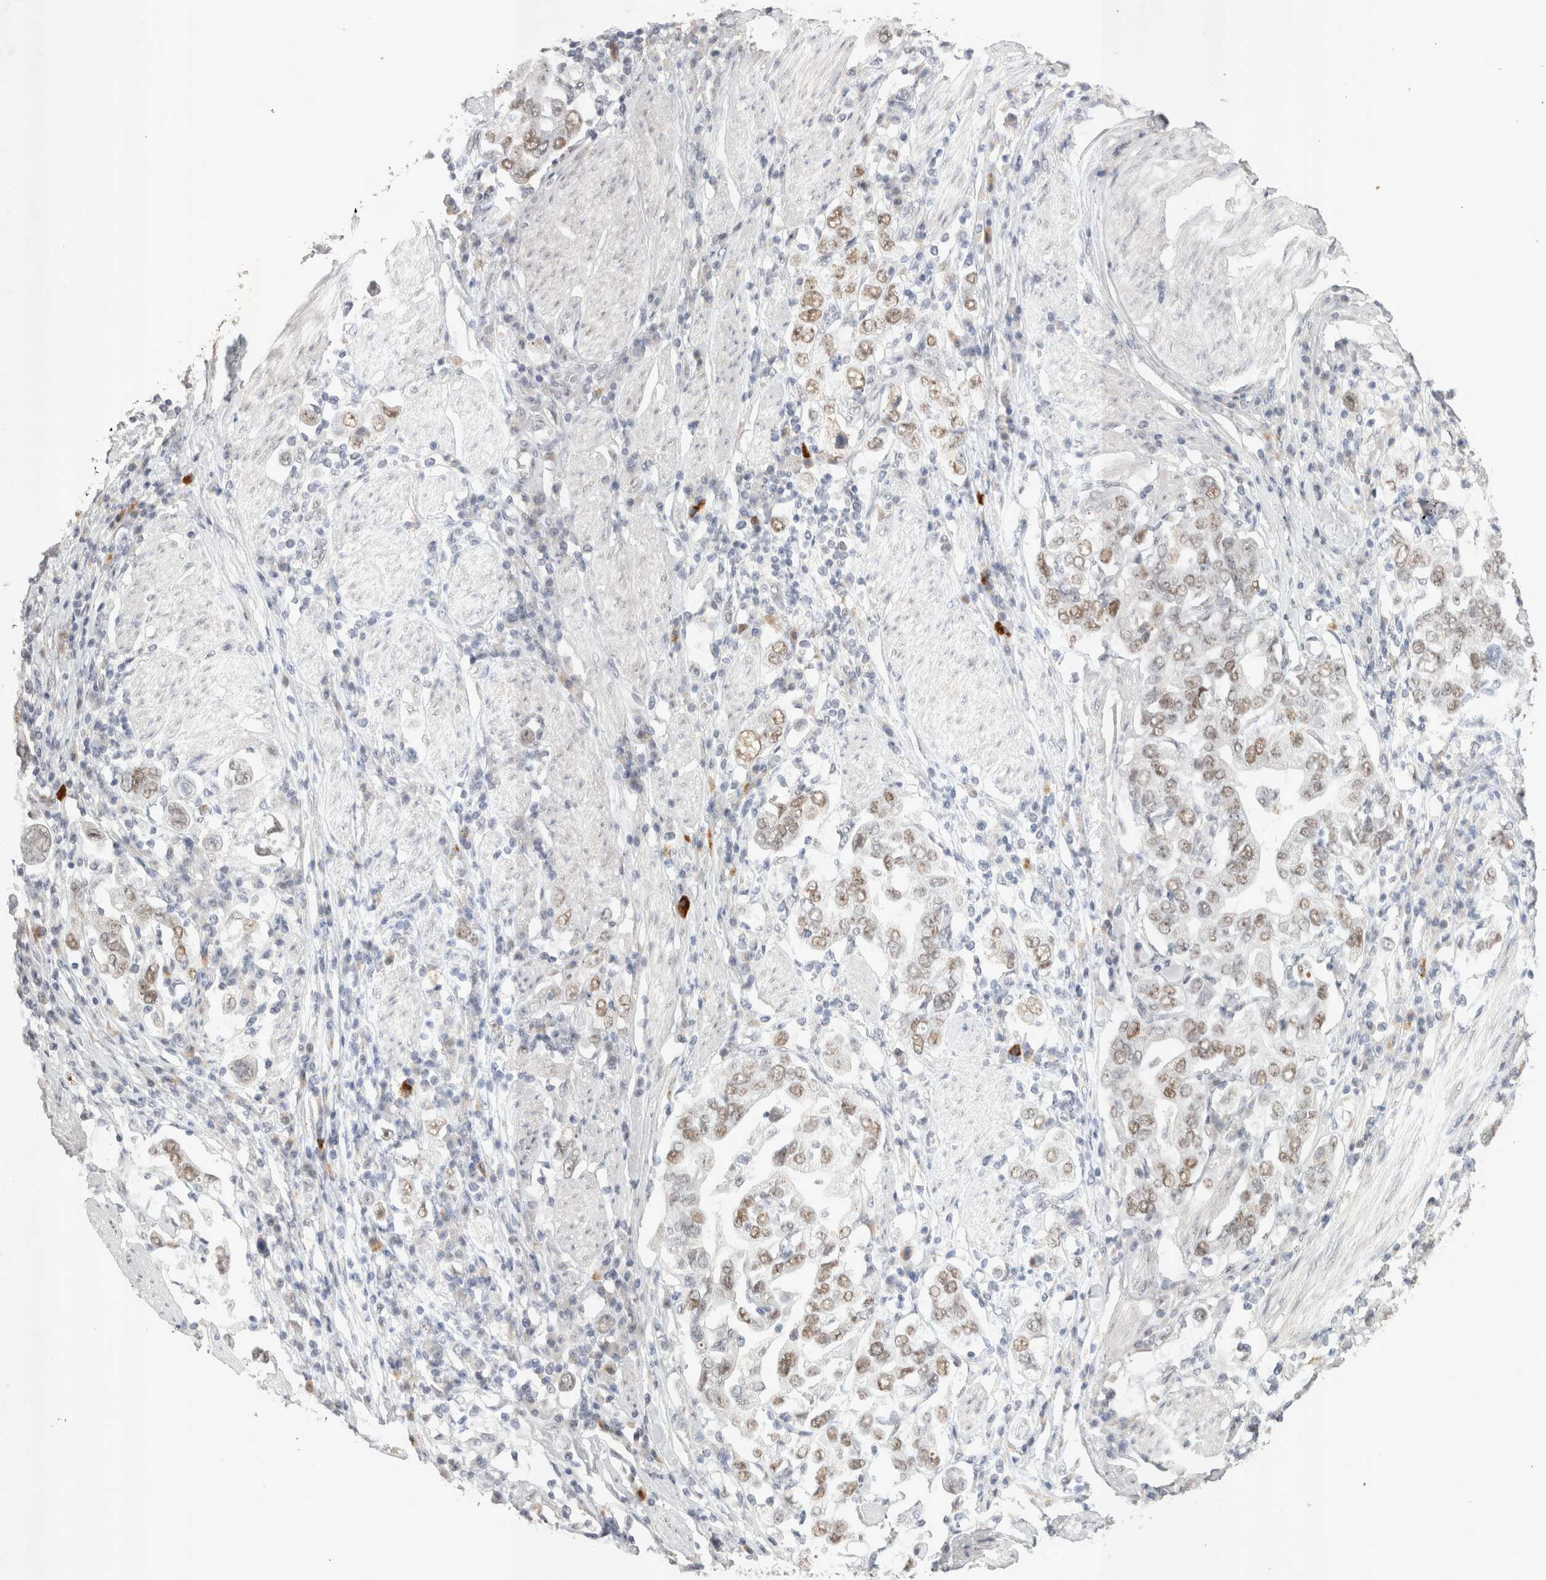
{"staining": {"intensity": "weak", "quantity": ">75%", "location": "nuclear"}, "tissue": "stomach cancer", "cell_type": "Tumor cells", "image_type": "cancer", "snomed": [{"axis": "morphology", "description": "Adenocarcinoma, NOS"}, {"axis": "topography", "description": "Stomach, upper"}], "caption": "Immunohistochemistry histopathology image of adenocarcinoma (stomach) stained for a protein (brown), which shows low levels of weak nuclear staining in about >75% of tumor cells.", "gene": "RECQL4", "patient": {"sex": "male", "age": 62}}